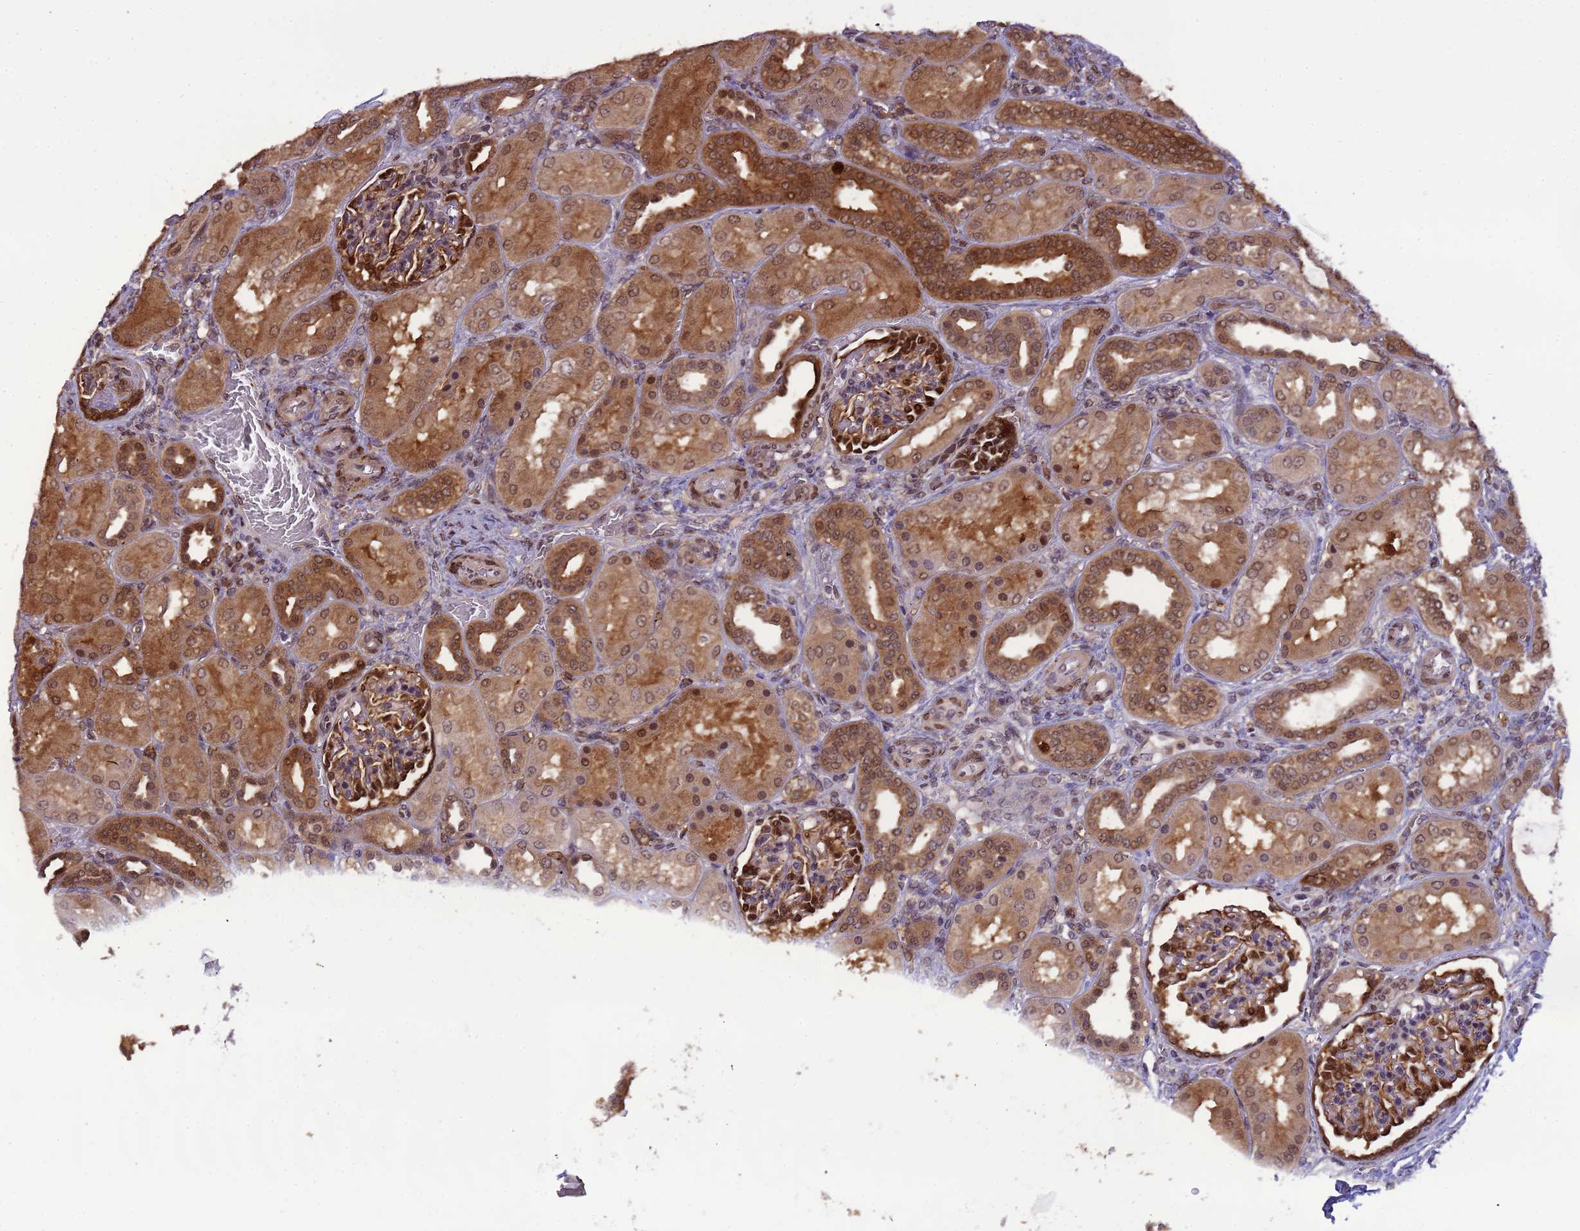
{"staining": {"intensity": "strong", "quantity": "<25%", "location": "cytoplasmic/membranous,nuclear"}, "tissue": "kidney", "cell_type": "Cells in glomeruli", "image_type": "normal", "snomed": [{"axis": "morphology", "description": "Normal tissue, NOS"}, {"axis": "morphology", "description": "Neoplasm, malignant, NOS"}, {"axis": "topography", "description": "Kidney"}], "caption": "Benign kidney demonstrates strong cytoplasmic/membranous,nuclear staining in about <25% of cells in glomeruli, visualized by immunohistochemistry.", "gene": "ZBTB5", "patient": {"sex": "female", "age": 1}}